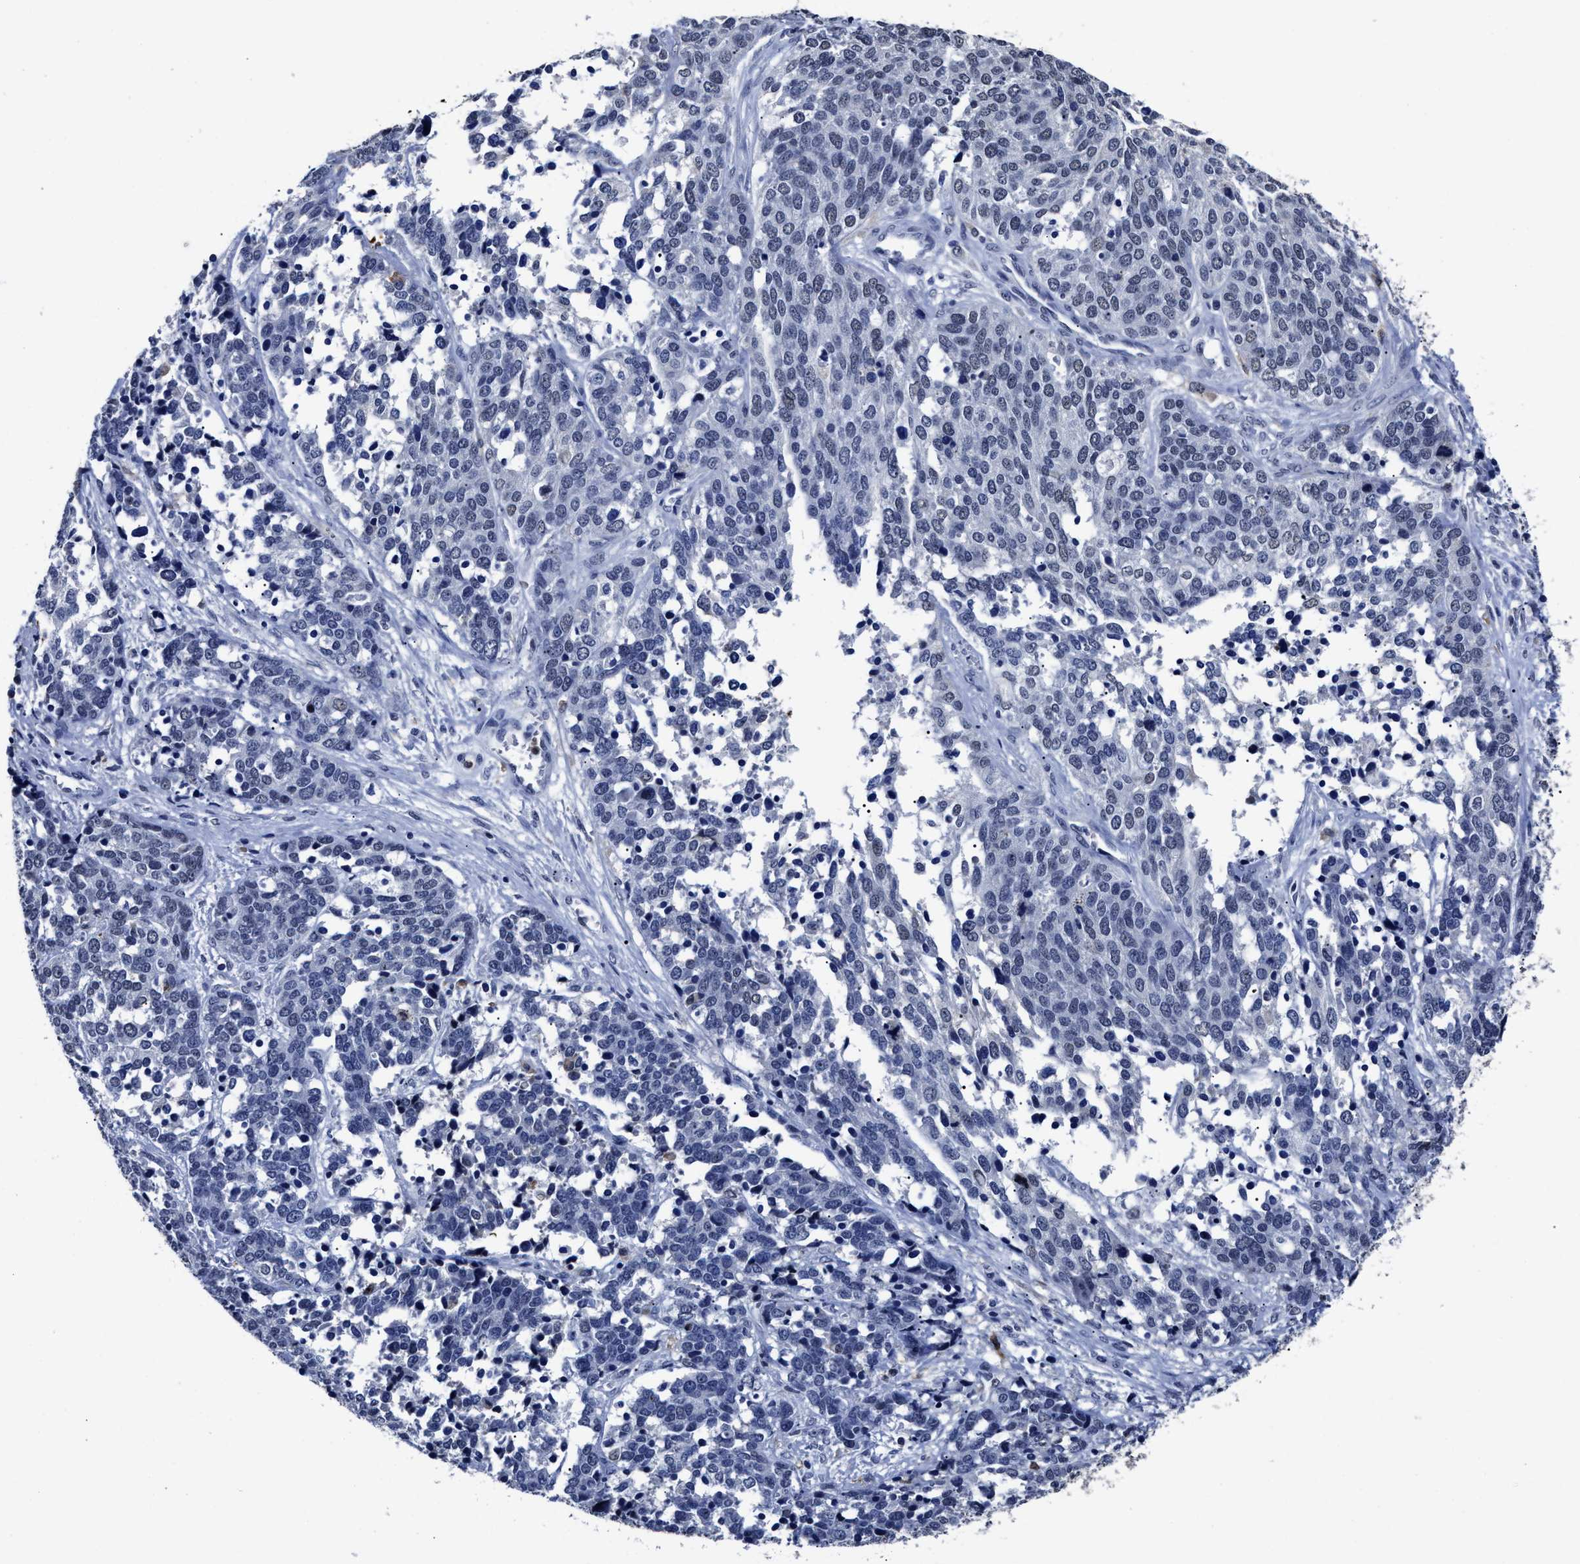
{"staining": {"intensity": "negative", "quantity": "none", "location": "none"}, "tissue": "ovarian cancer", "cell_type": "Tumor cells", "image_type": "cancer", "snomed": [{"axis": "morphology", "description": "Cystadenocarcinoma, serous, NOS"}, {"axis": "topography", "description": "Ovary"}], "caption": "The IHC image has no significant positivity in tumor cells of ovarian cancer tissue. (Stains: DAB immunohistochemistry with hematoxylin counter stain, Microscopy: brightfield microscopy at high magnification).", "gene": "PRPF4B", "patient": {"sex": "female", "age": 44}}